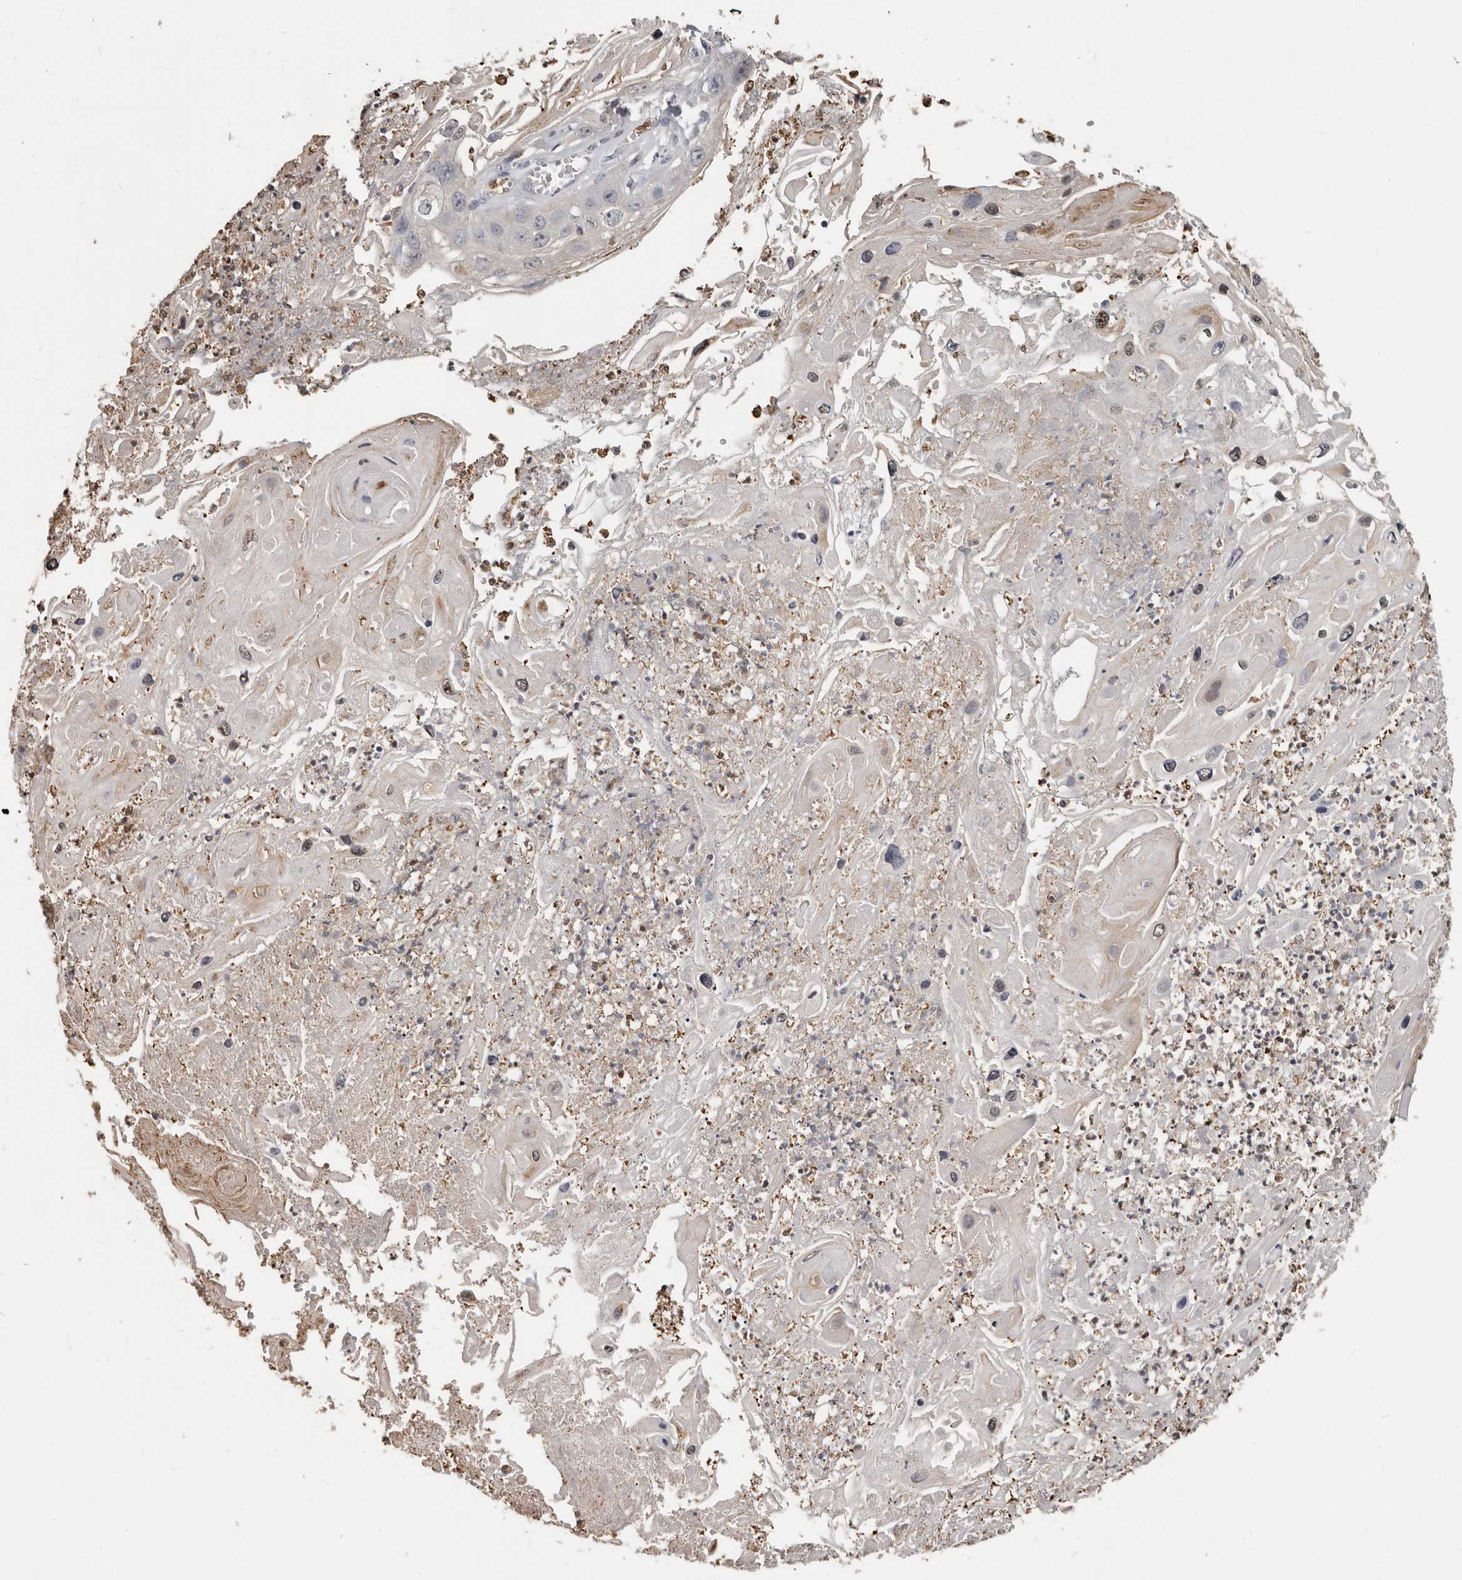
{"staining": {"intensity": "negative", "quantity": "none", "location": "none"}, "tissue": "skin cancer", "cell_type": "Tumor cells", "image_type": "cancer", "snomed": [{"axis": "morphology", "description": "Squamous cell carcinoma, NOS"}, {"axis": "topography", "description": "Skin"}], "caption": "Squamous cell carcinoma (skin) was stained to show a protein in brown. There is no significant expression in tumor cells. Nuclei are stained in blue.", "gene": "GPR157", "patient": {"sex": "male", "age": 55}}